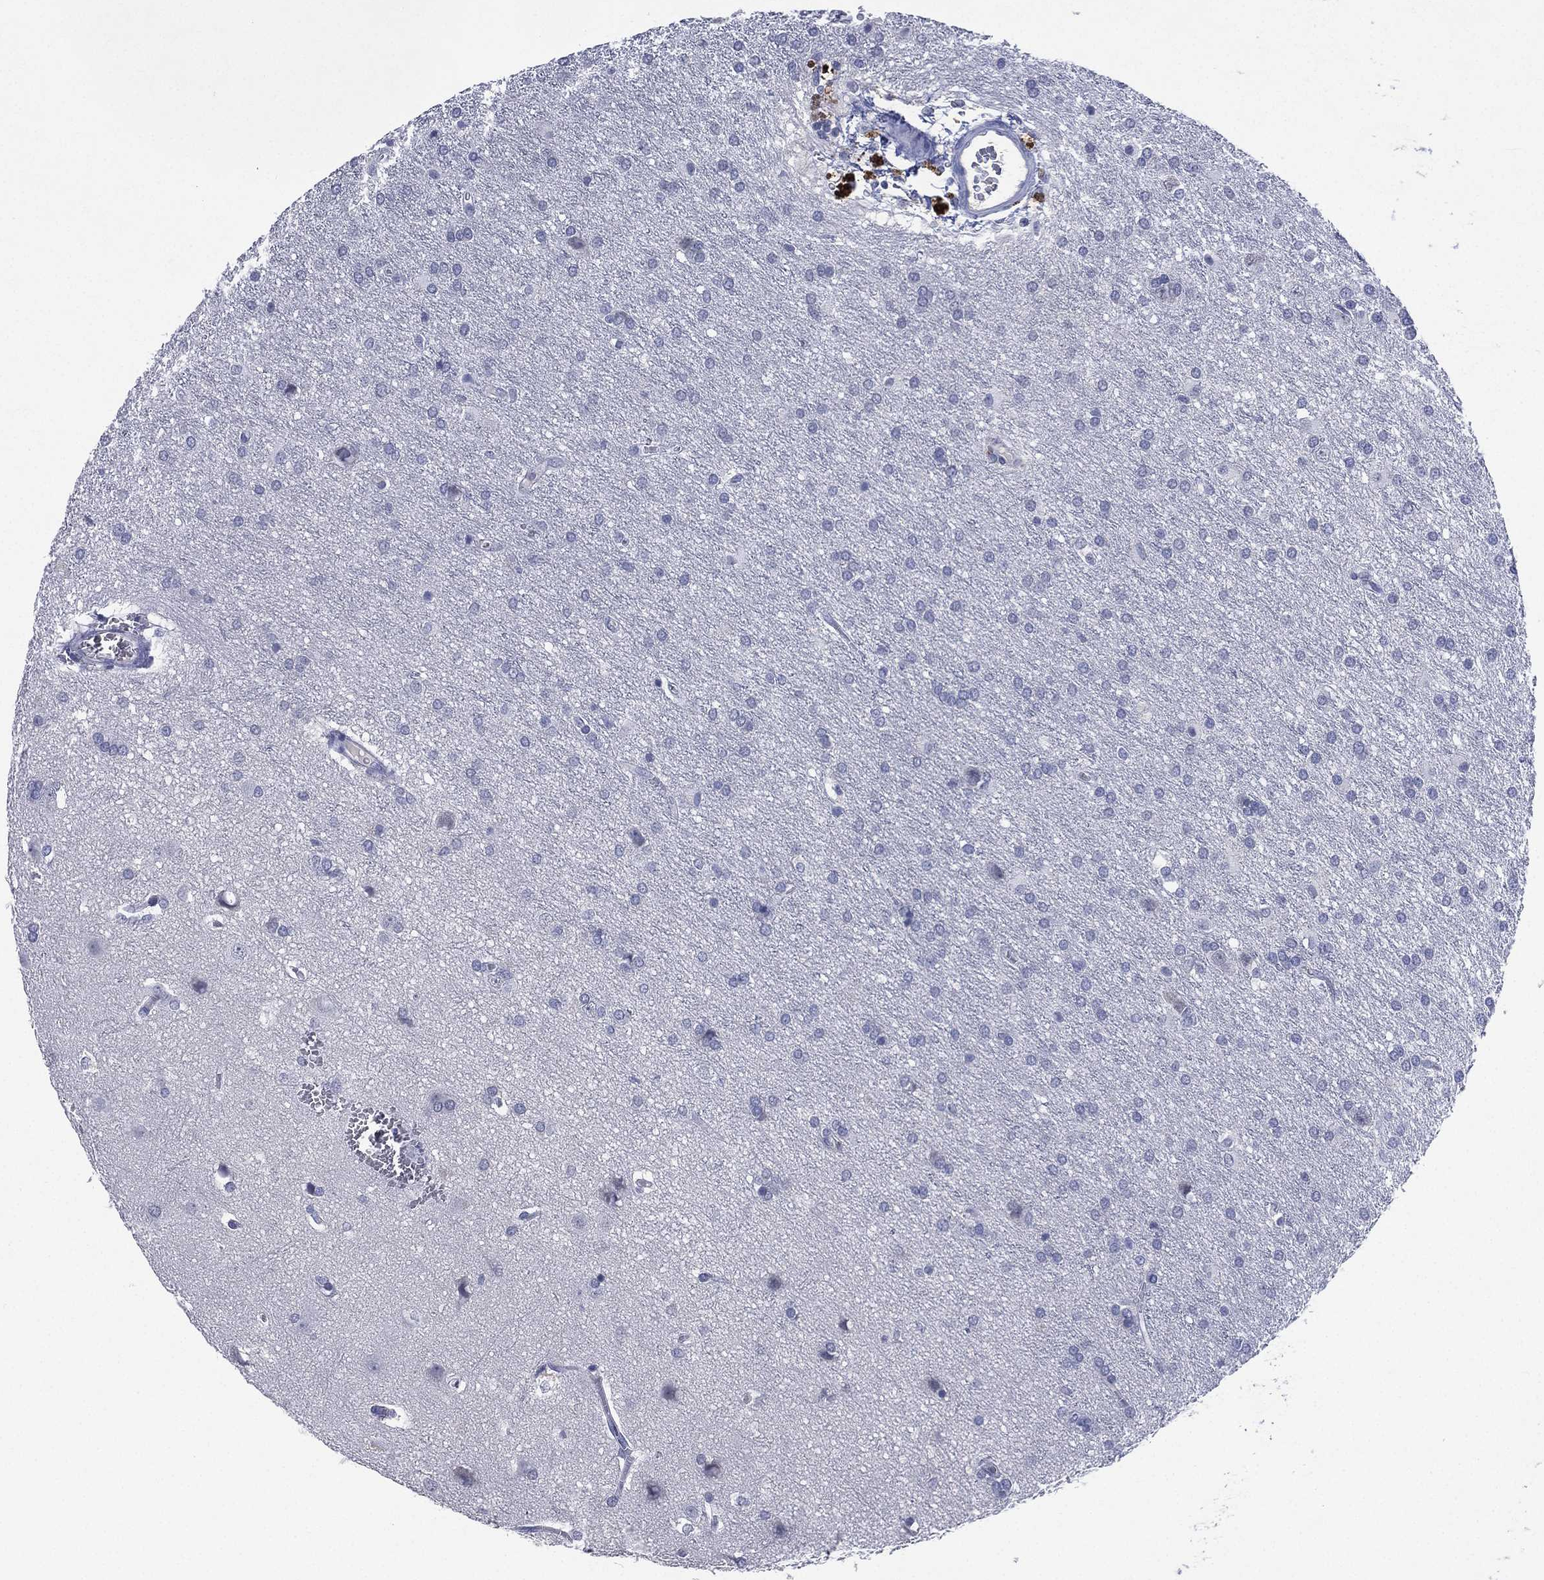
{"staining": {"intensity": "negative", "quantity": "none", "location": "none"}, "tissue": "glioma", "cell_type": "Tumor cells", "image_type": "cancer", "snomed": [{"axis": "morphology", "description": "Glioma, malignant, Low grade"}, {"axis": "topography", "description": "Brain"}], "caption": "Immunohistochemistry of malignant glioma (low-grade) exhibits no positivity in tumor cells.", "gene": "KRT35", "patient": {"sex": "female", "age": 32}}